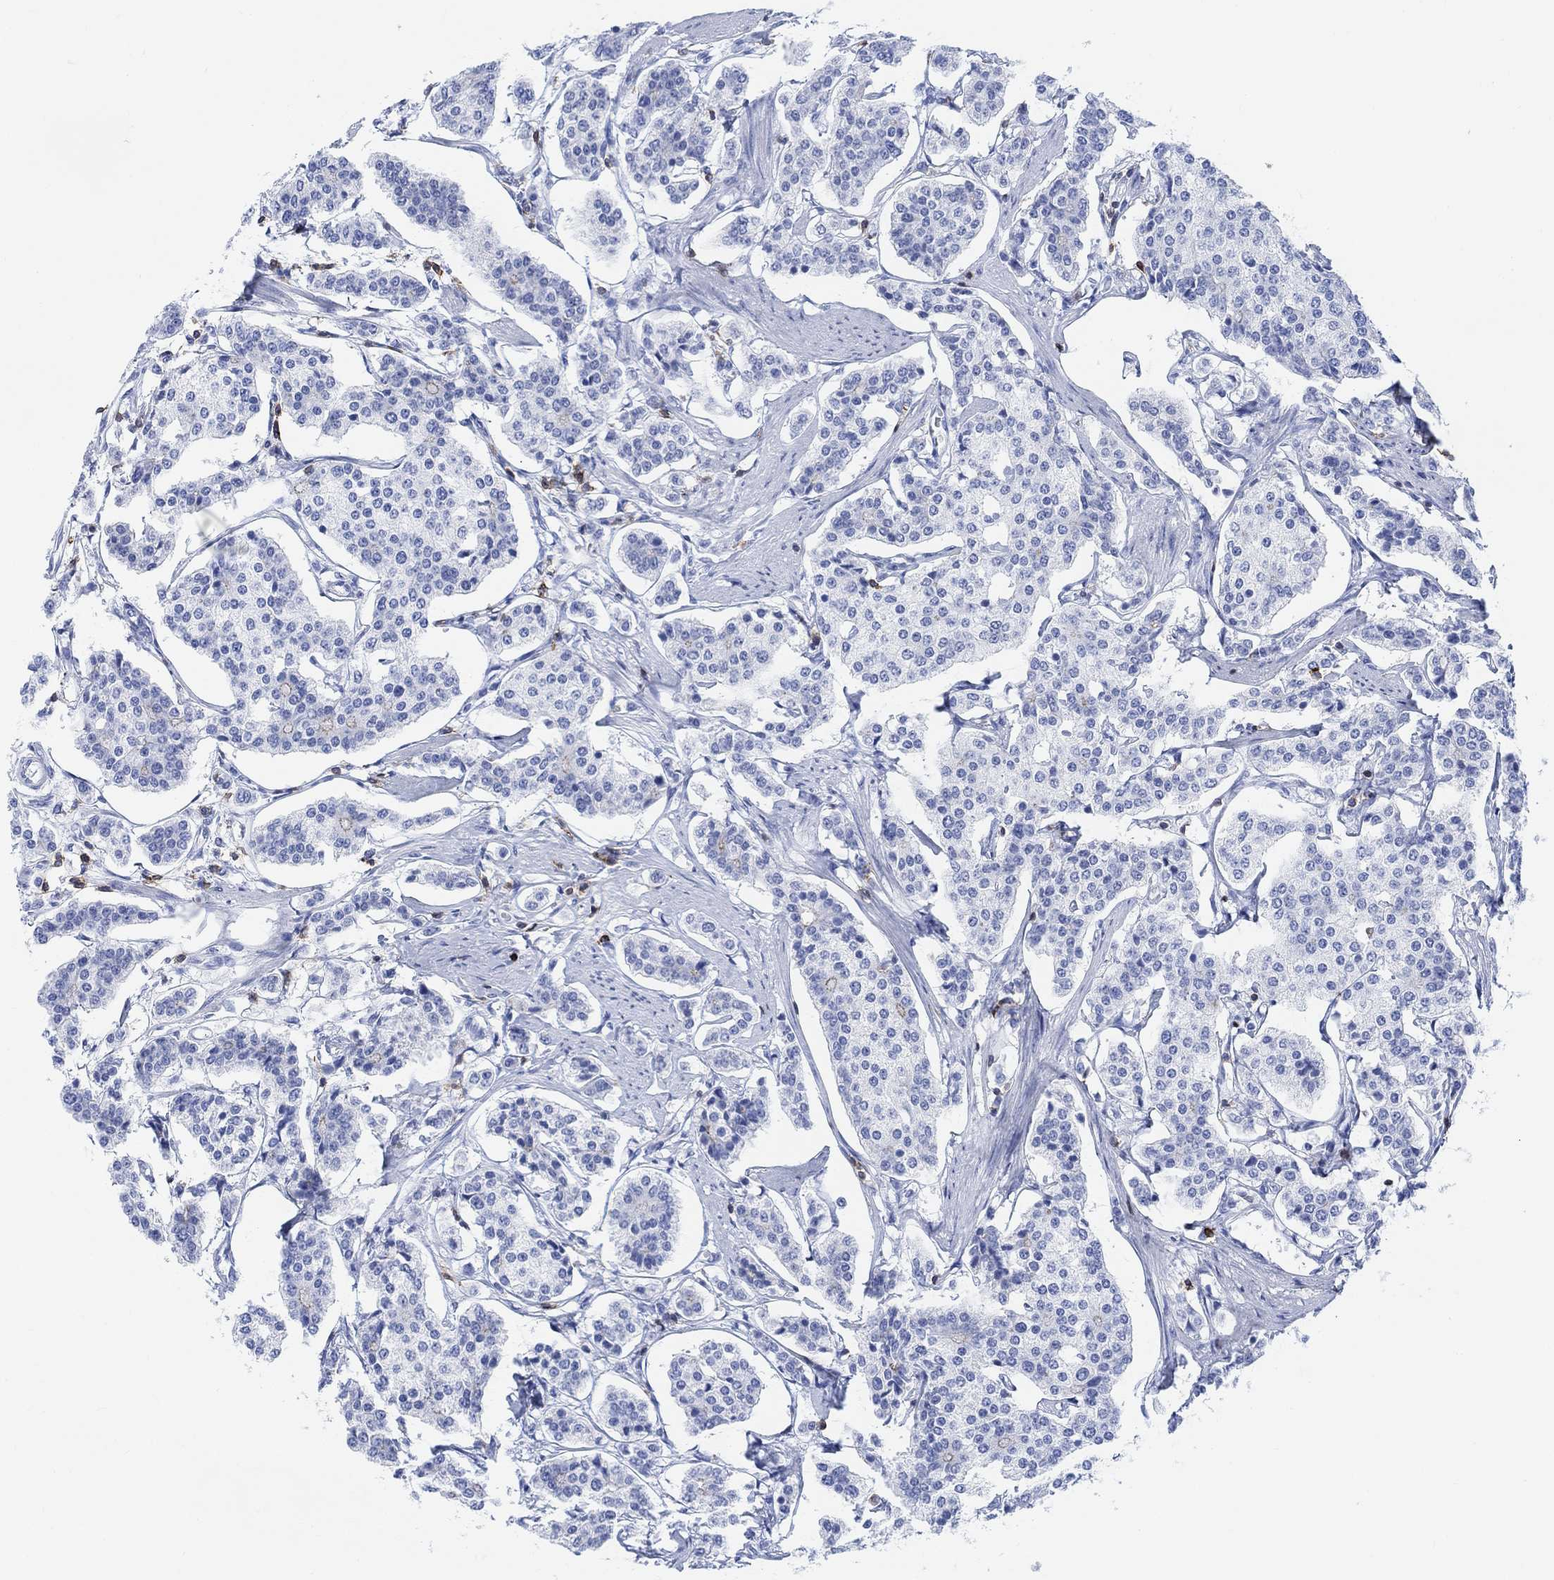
{"staining": {"intensity": "negative", "quantity": "none", "location": "none"}, "tissue": "carcinoid", "cell_type": "Tumor cells", "image_type": "cancer", "snomed": [{"axis": "morphology", "description": "Carcinoid, malignant, NOS"}, {"axis": "topography", "description": "Small intestine"}], "caption": "Histopathology image shows no significant protein staining in tumor cells of carcinoid (malignant). (Immunohistochemistry (ihc), brightfield microscopy, high magnification).", "gene": "GPR65", "patient": {"sex": "female", "age": 65}}